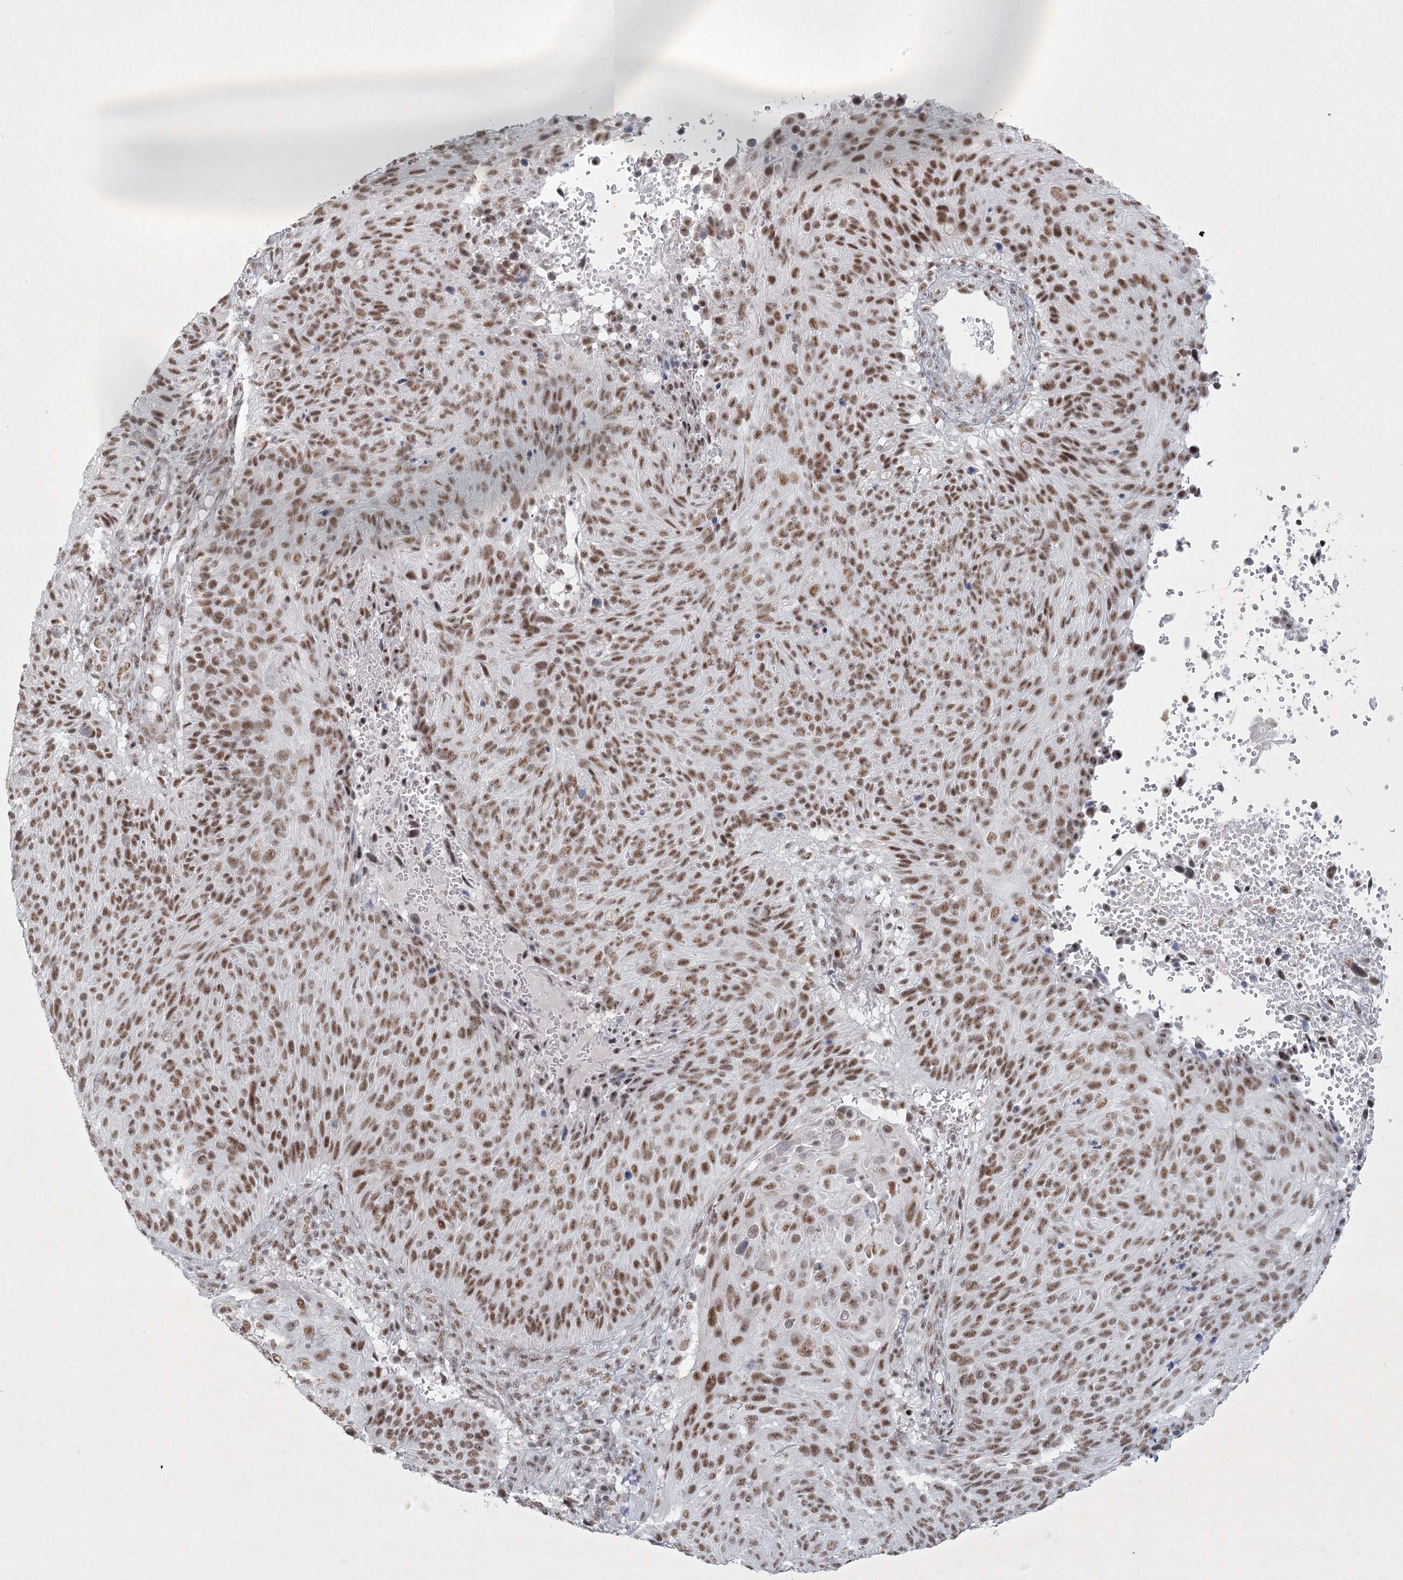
{"staining": {"intensity": "moderate", "quantity": ">75%", "location": "nuclear"}, "tissue": "cervical cancer", "cell_type": "Tumor cells", "image_type": "cancer", "snomed": [{"axis": "morphology", "description": "Squamous cell carcinoma, NOS"}, {"axis": "topography", "description": "Cervix"}], "caption": "Tumor cells show medium levels of moderate nuclear staining in approximately >75% of cells in human cervical squamous cell carcinoma.", "gene": "U2SURP", "patient": {"sex": "female", "age": 74}}